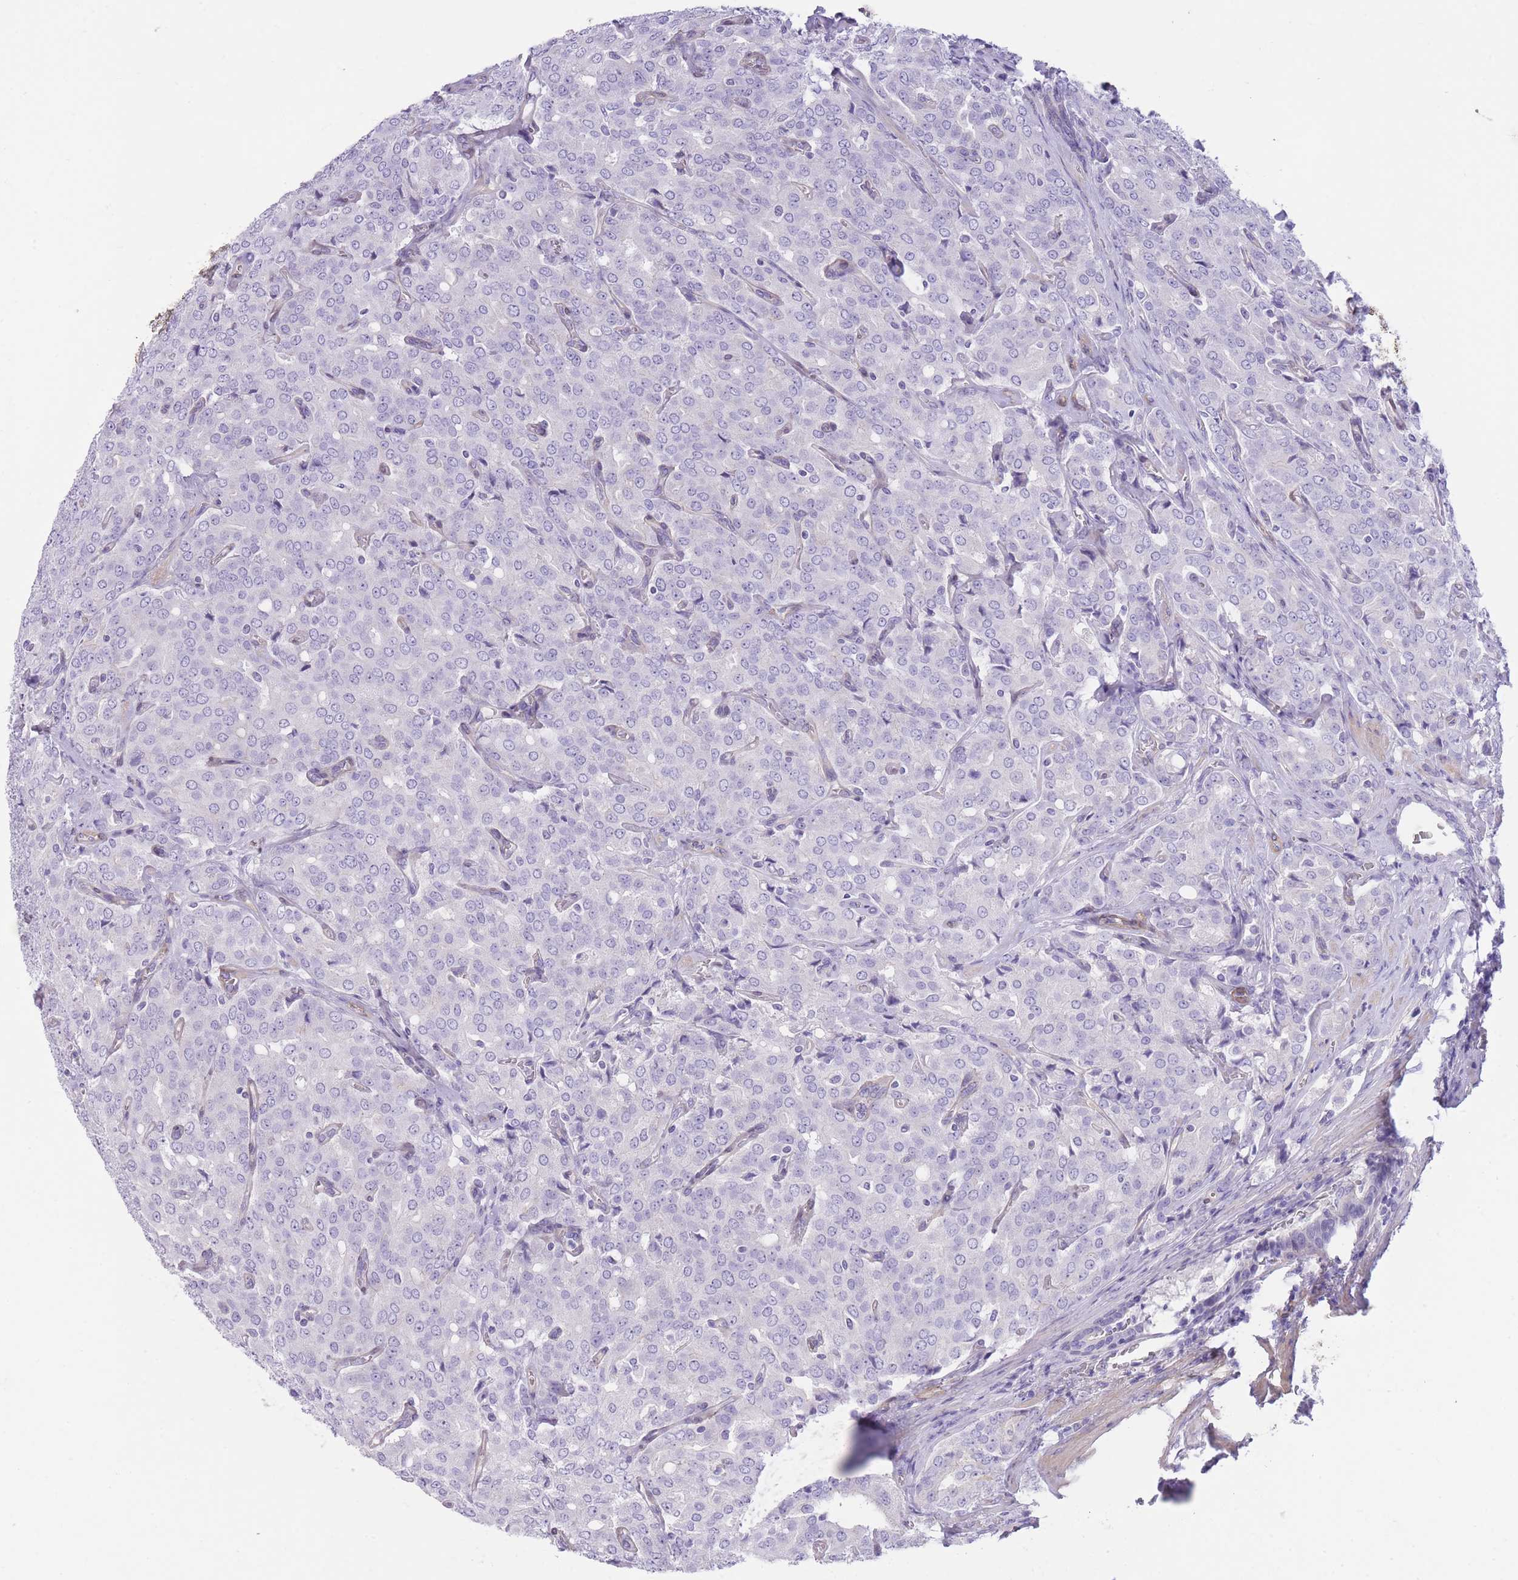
{"staining": {"intensity": "negative", "quantity": "none", "location": "none"}, "tissue": "prostate cancer", "cell_type": "Tumor cells", "image_type": "cancer", "snomed": [{"axis": "morphology", "description": "Adenocarcinoma, High grade"}, {"axis": "topography", "description": "Prostate"}], "caption": "Immunohistochemical staining of human high-grade adenocarcinoma (prostate) demonstrates no significant positivity in tumor cells. Brightfield microscopy of immunohistochemistry (IHC) stained with DAB (brown) and hematoxylin (blue), captured at high magnification.", "gene": "OR11H12", "patient": {"sex": "male", "age": 68}}